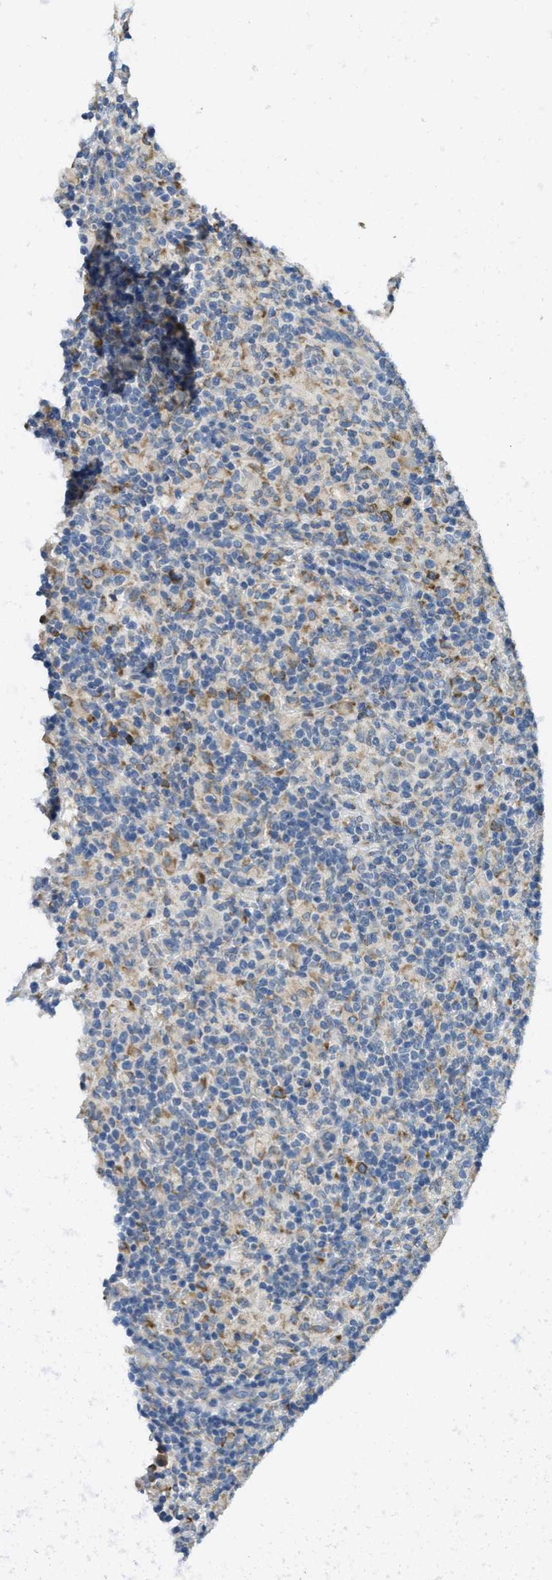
{"staining": {"intensity": "weak", "quantity": "<25%", "location": "cytoplasmic/membranous"}, "tissue": "lymphoma", "cell_type": "Tumor cells", "image_type": "cancer", "snomed": [{"axis": "morphology", "description": "Hodgkin's disease, NOS"}, {"axis": "topography", "description": "Lymph node"}], "caption": "There is no significant staining in tumor cells of Hodgkin's disease. (DAB IHC with hematoxylin counter stain).", "gene": "SSR1", "patient": {"sex": "male", "age": 70}}